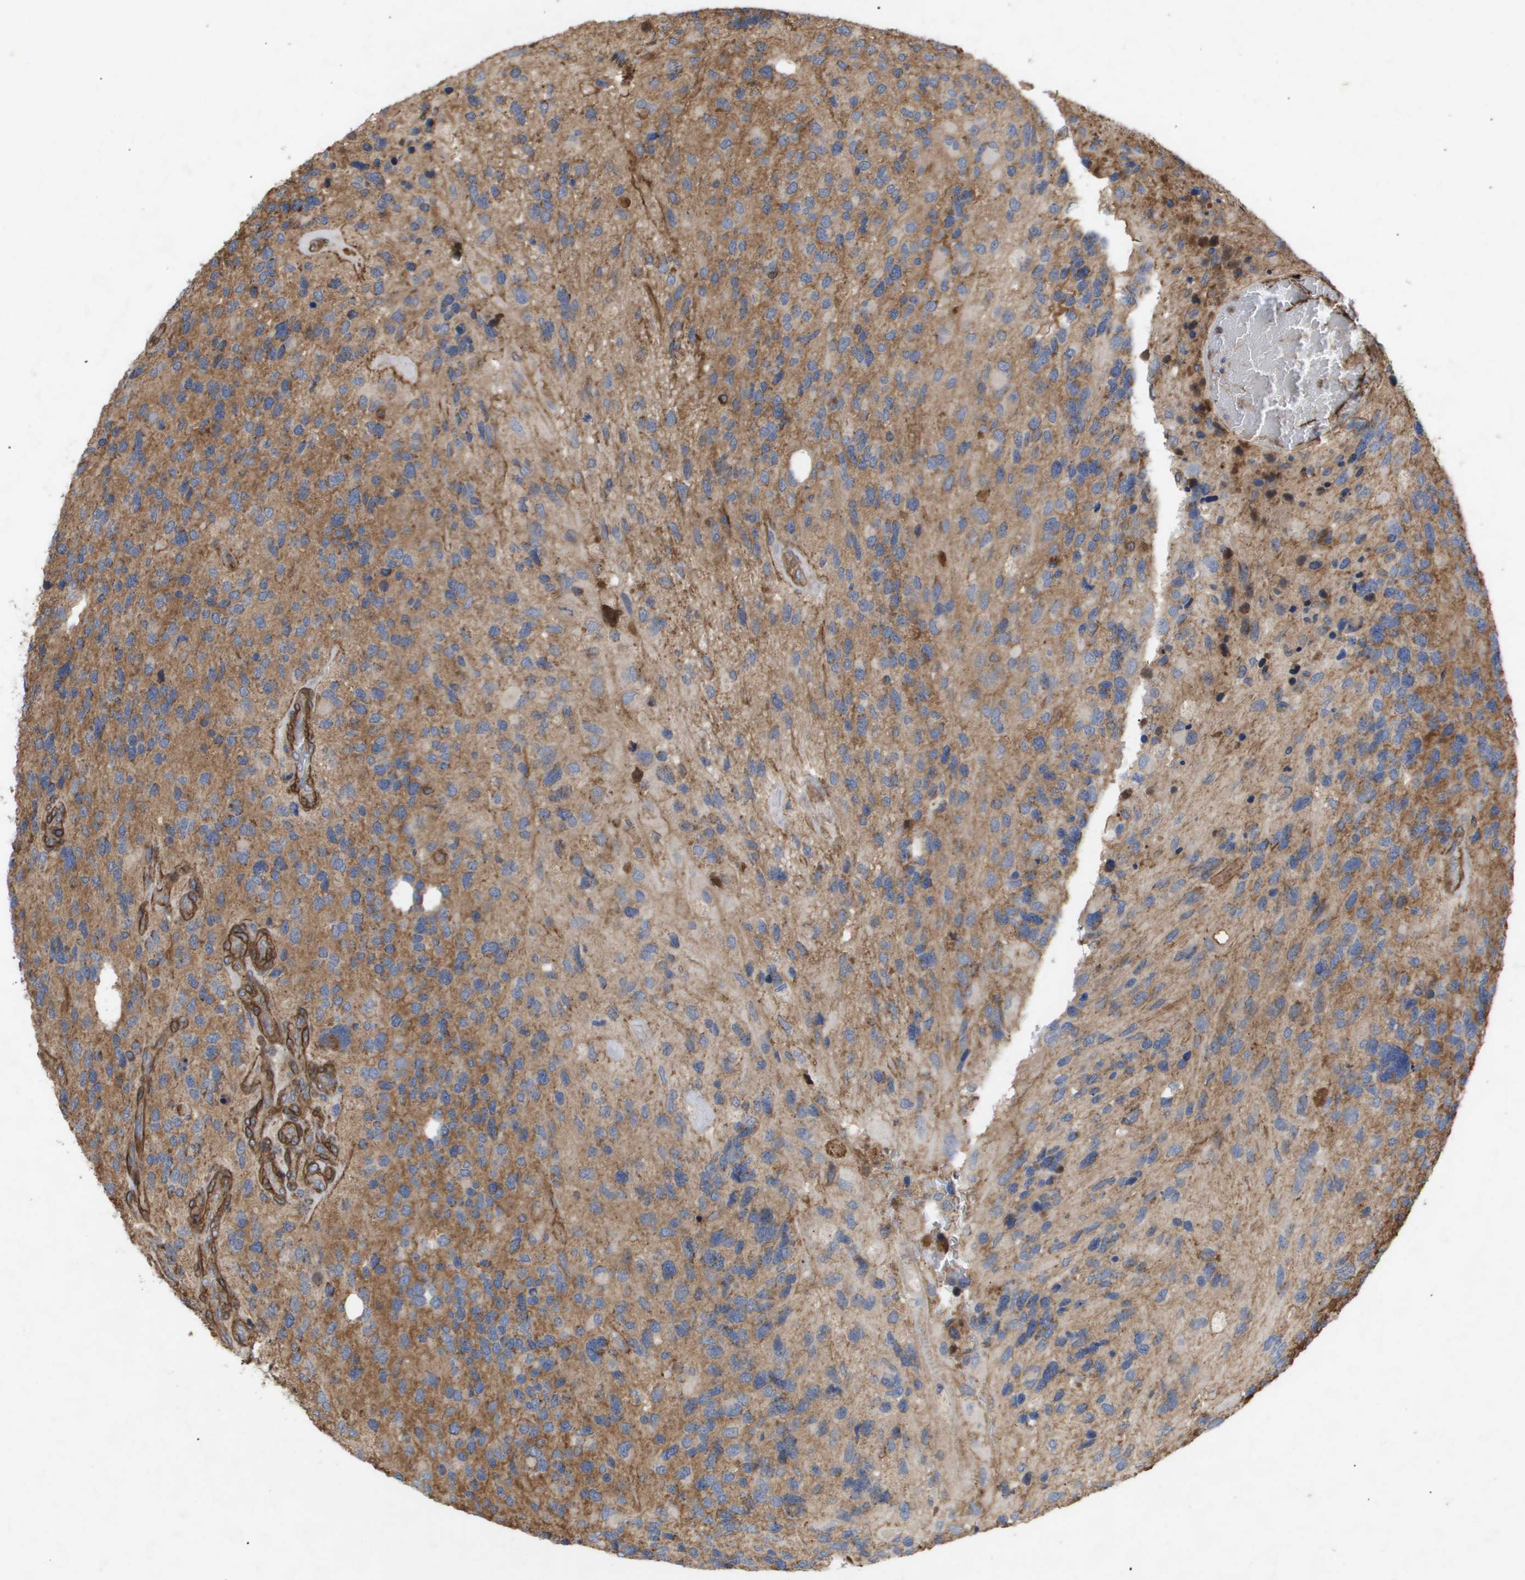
{"staining": {"intensity": "moderate", "quantity": ">75%", "location": "cytoplasmic/membranous"}, "tissue": "glioma", "cell_type": "Tumor cells", "image_type": "cancer", "snomed": [{"axis": "morphology", "description": "Glioma, malignant, High grade"}, {"axis": "topography", "description": "Brain"}], "caption": "Protein expression analysis of glioma exhibits moderate cytoplasmic/membranous staining in approximately >75% of tumor cells. (Stains: DAB in brown, nuclei in blue, Microscopy: brightfield microscopy at high magnification).", "gene": "TNS1", "patient": {"sex": "female", "age": 58}}